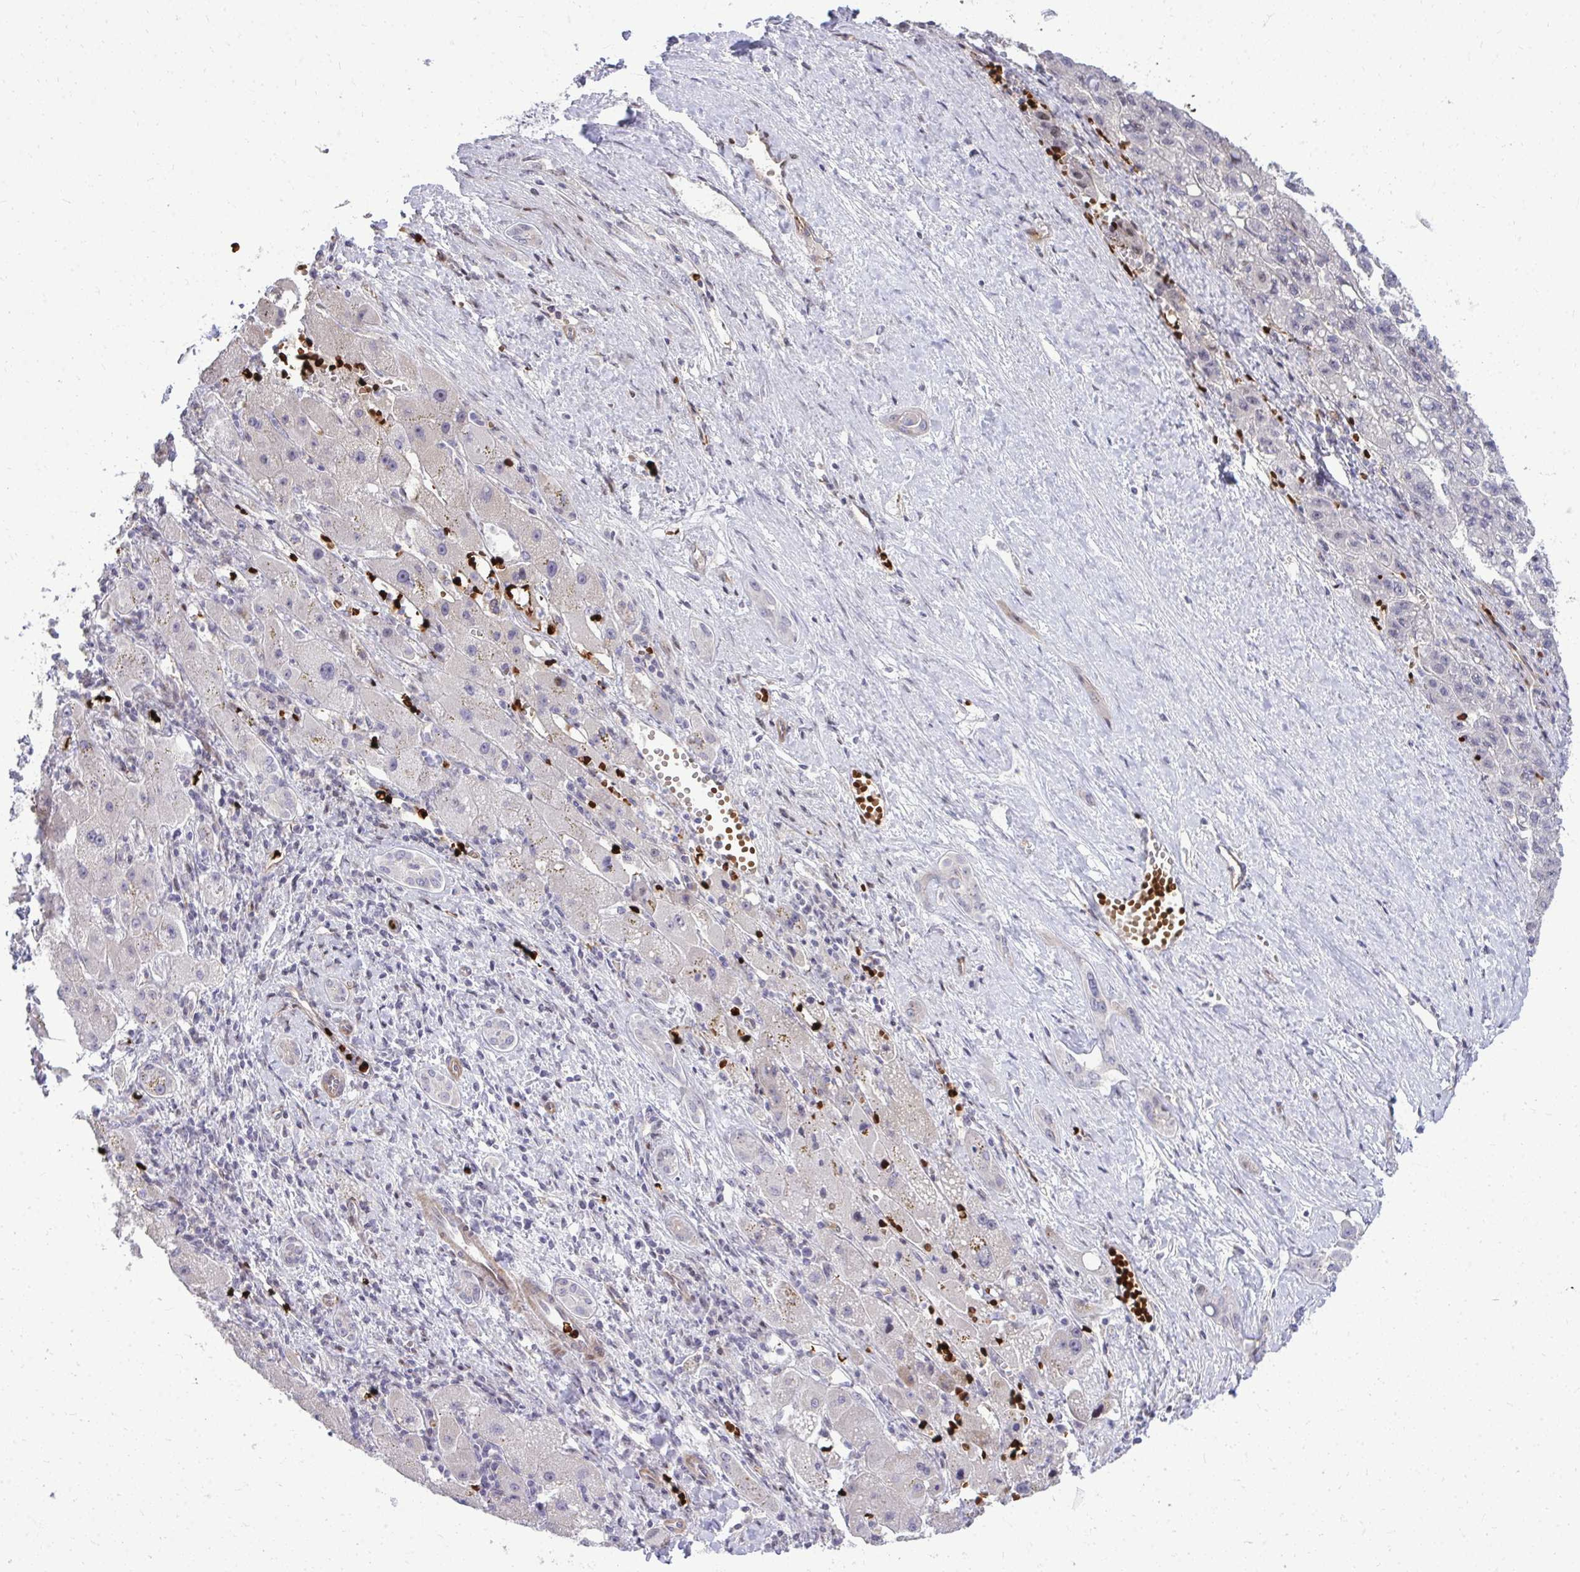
{"staining": {"intensity": "negative", "quantity": "none", "location": "none"}, "tissue": "liver cancer", "cell_type": "Tumor cells", "image_type": "cancer", "snomed": [{"axis": "morphology", "description": "Carcinoma, Hepatocellular, NOS"}, {"axis": "topography", "description": "Liver"}], "caption": "The image exhibits no significant staining in tumor cells of hepatocellular carcinoma (liver). (Immunohistochemistry, brightfield microscopy, high magnification).", "gene": "DLX4", "patient": {"sex": "female", "age": 82}}